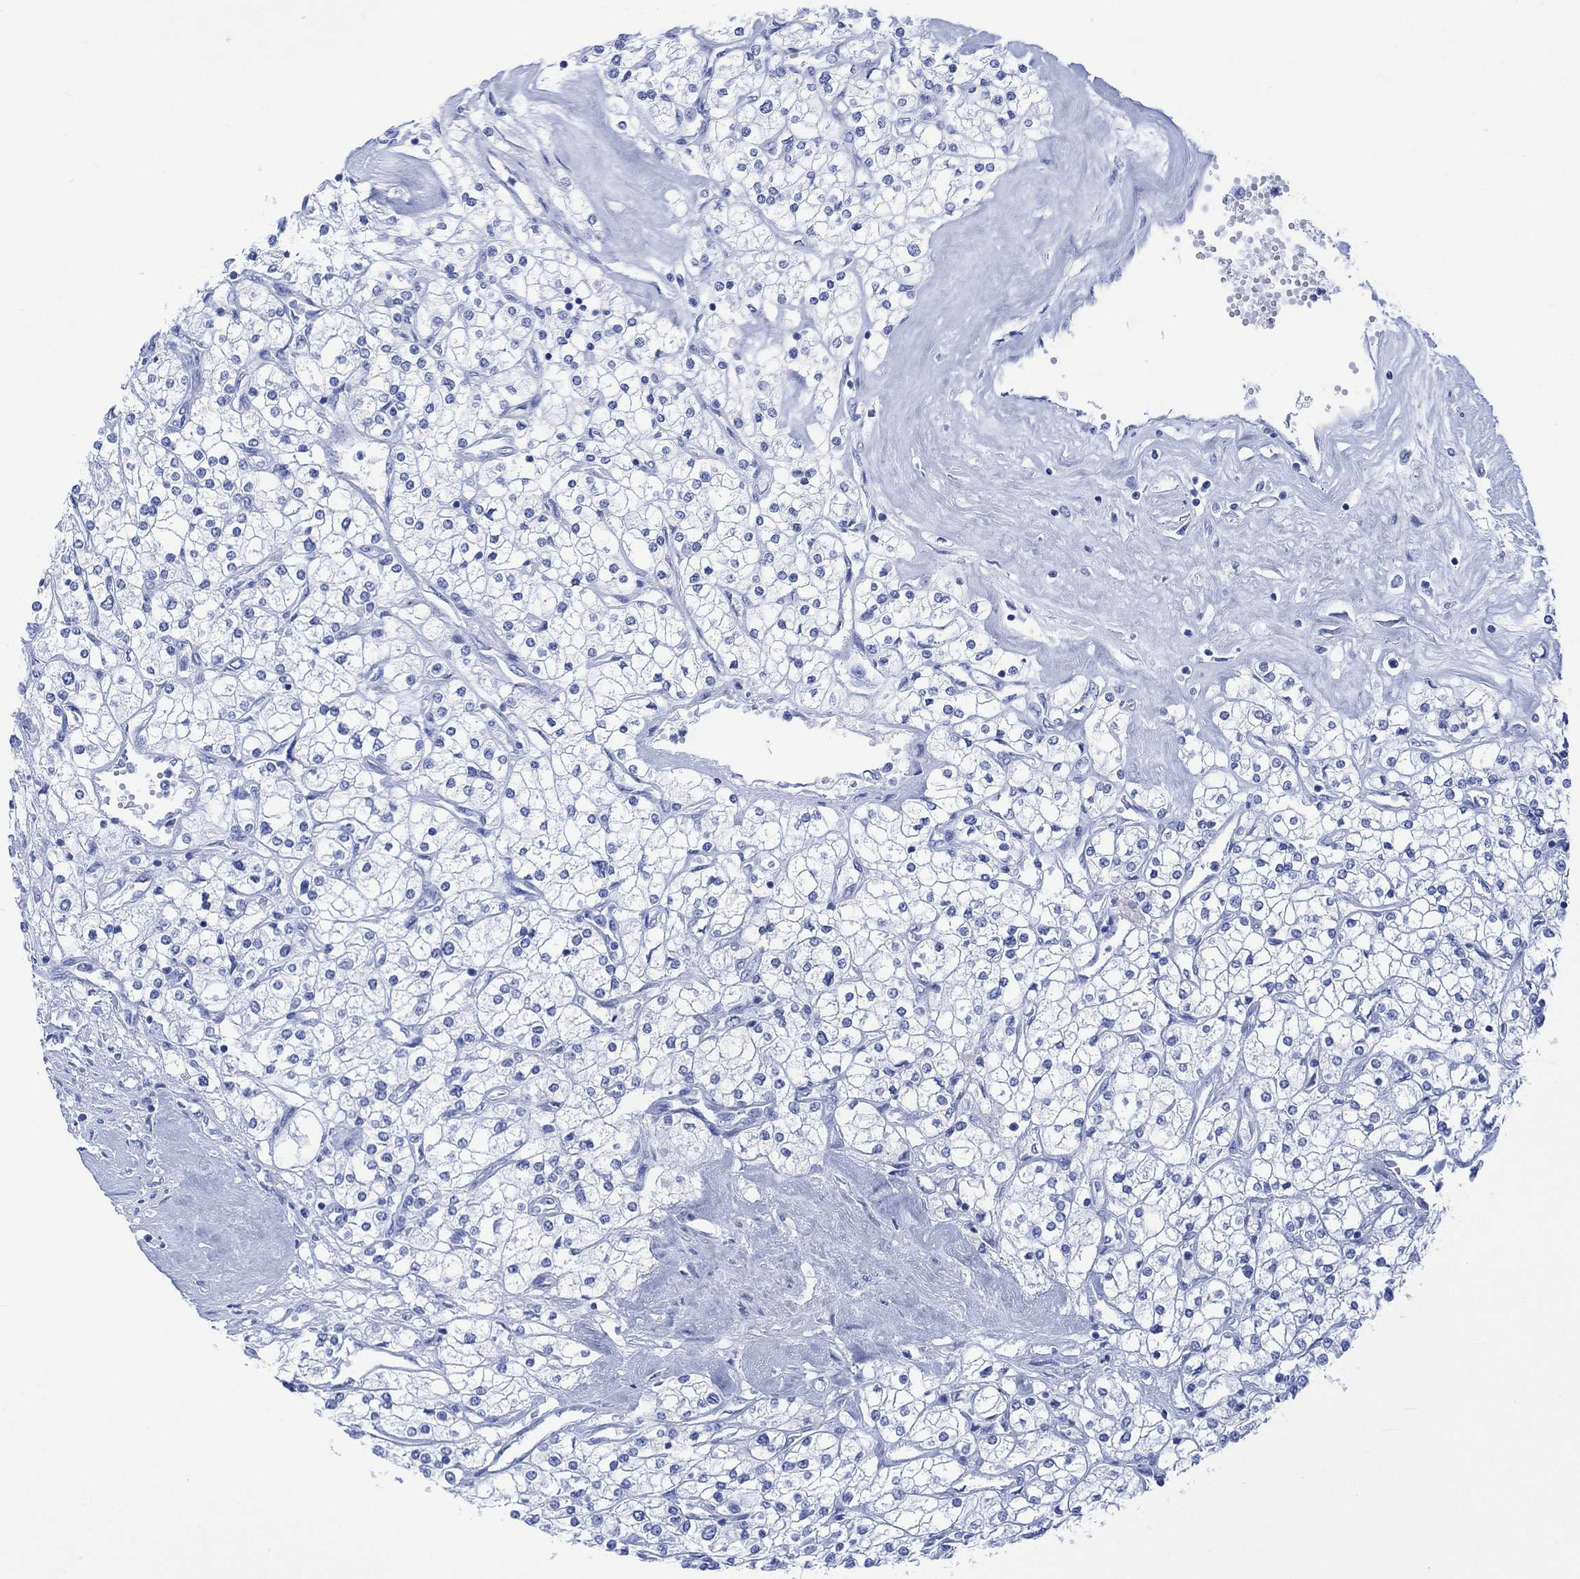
{"staining": {"intensity": "negative", "quantity": "none", "location": "none"}, "tissue": "renal cancer", "cell_type": "Tumor cells", "image_type": "cancer", "snomed": [{"axis": "morphology", "description": "Adenocarcinoma, NOS"}, {"axis": "topography", "description": "Kidney"}], "caption": "High magnification brightfield microscopy of renal cancer stained with DAB (brown) and counterstained with hematoxylin (blue): tumor cells show no significant expression. (Brightfield microscopy of DAB IHC at high magnification).", "gene": "CELF4", "patient": {"sex": "male", "age": 80}}